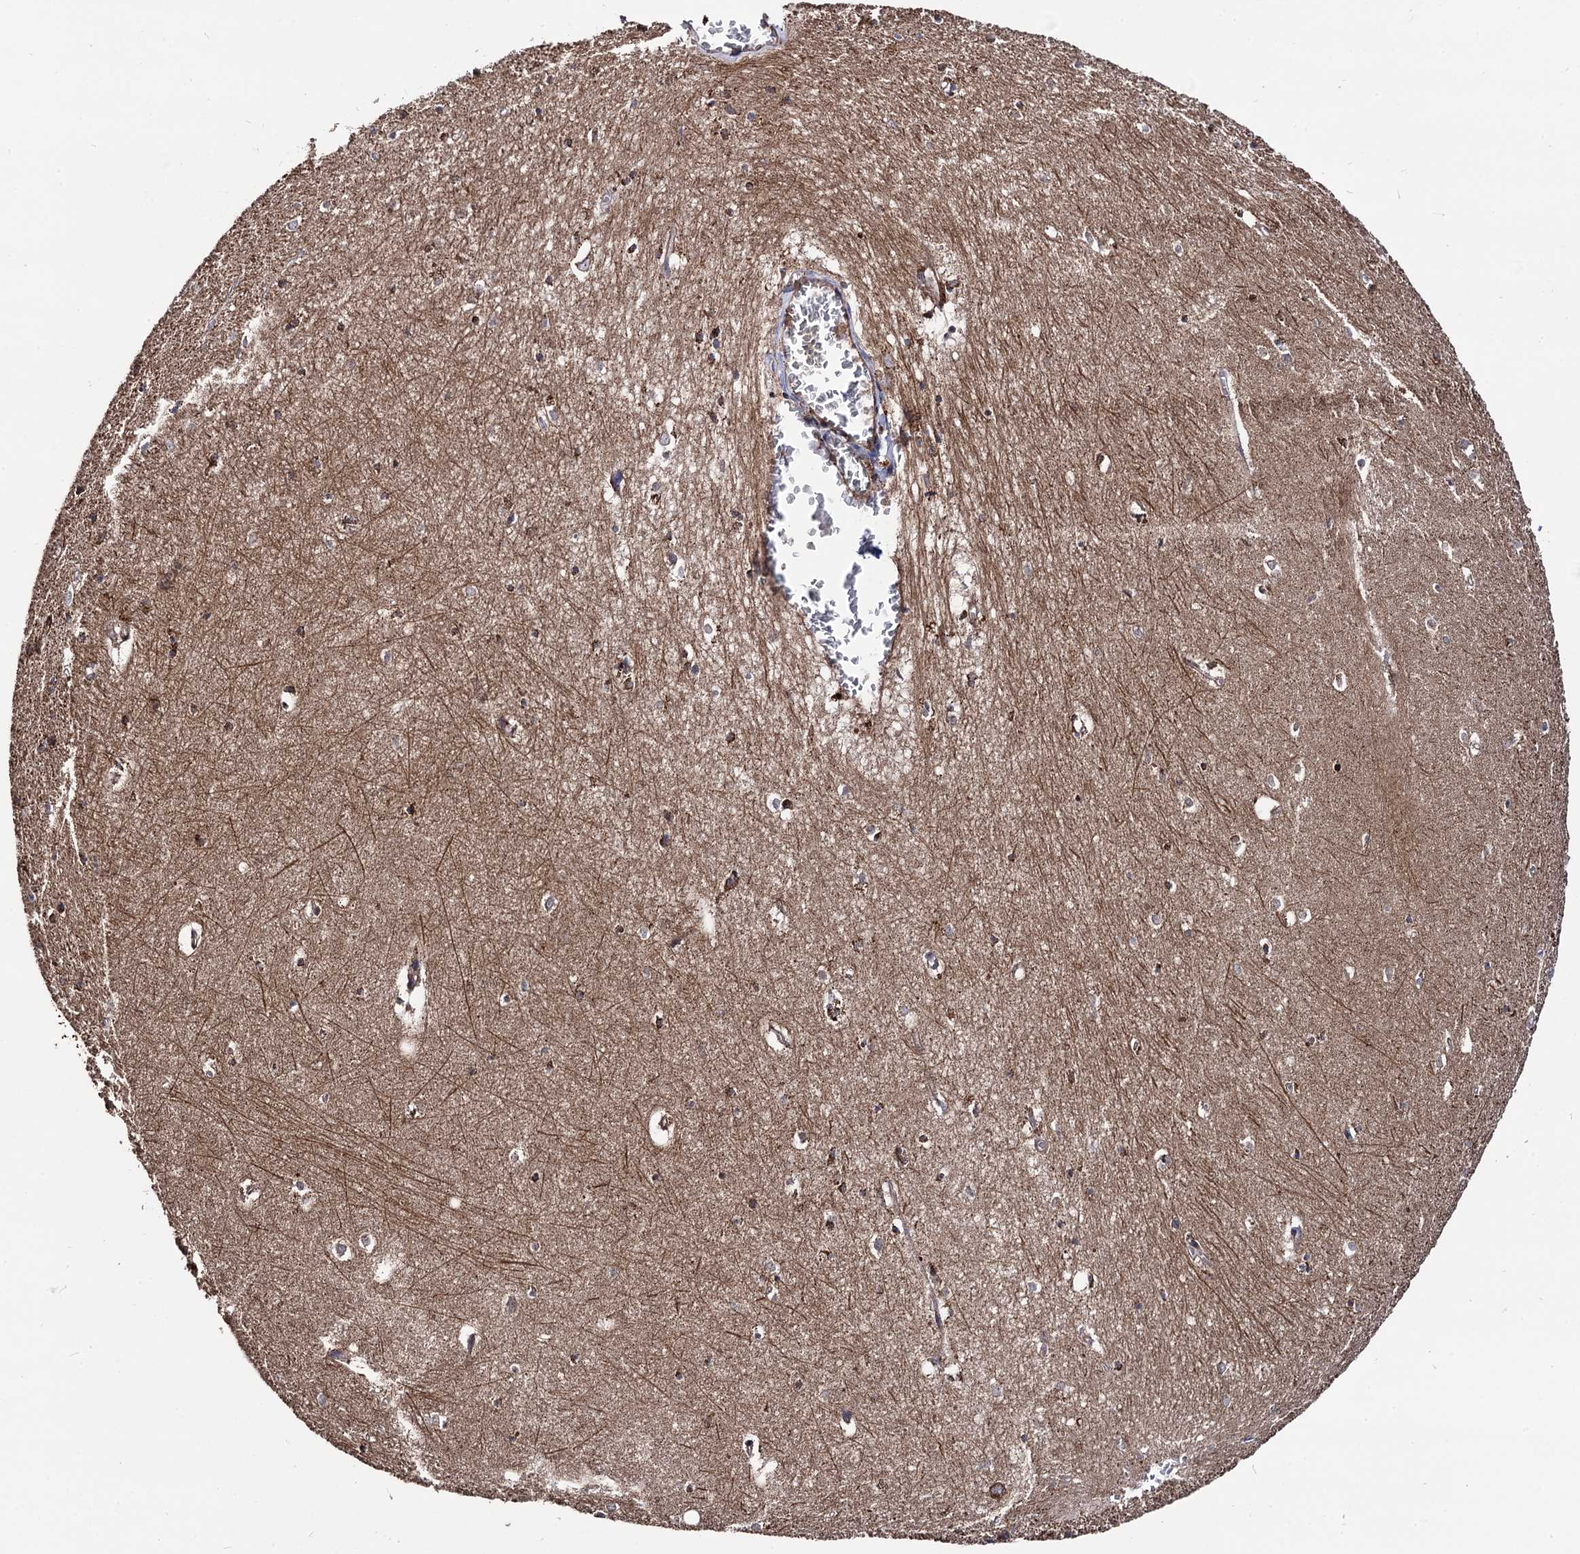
{"staining": {"intensity": "weak", "quantity": "25%-75%", "location": "cytoplasmic/membranous"}, "tissue": "hippocampus", "cell_type": "Glial cells", "image_type": "normal", "snomed": [{"axis": "morphology", "description": "Normal tissue, NOS"}, {"axis": "topography", "description": "Hippocampus"}], "caption": "The immunohistochemical stain shows weak cytoplasmic/membranous staining in glial cells of normal hippocampus. Using DAB (3,3'-diaminobenzidine) (brown) and hematoxylin (blue) stains, captured at high magnification using brightfield microscopy.", "gene": "IQCH", "patient": {"sex": "female", "age": 64}}